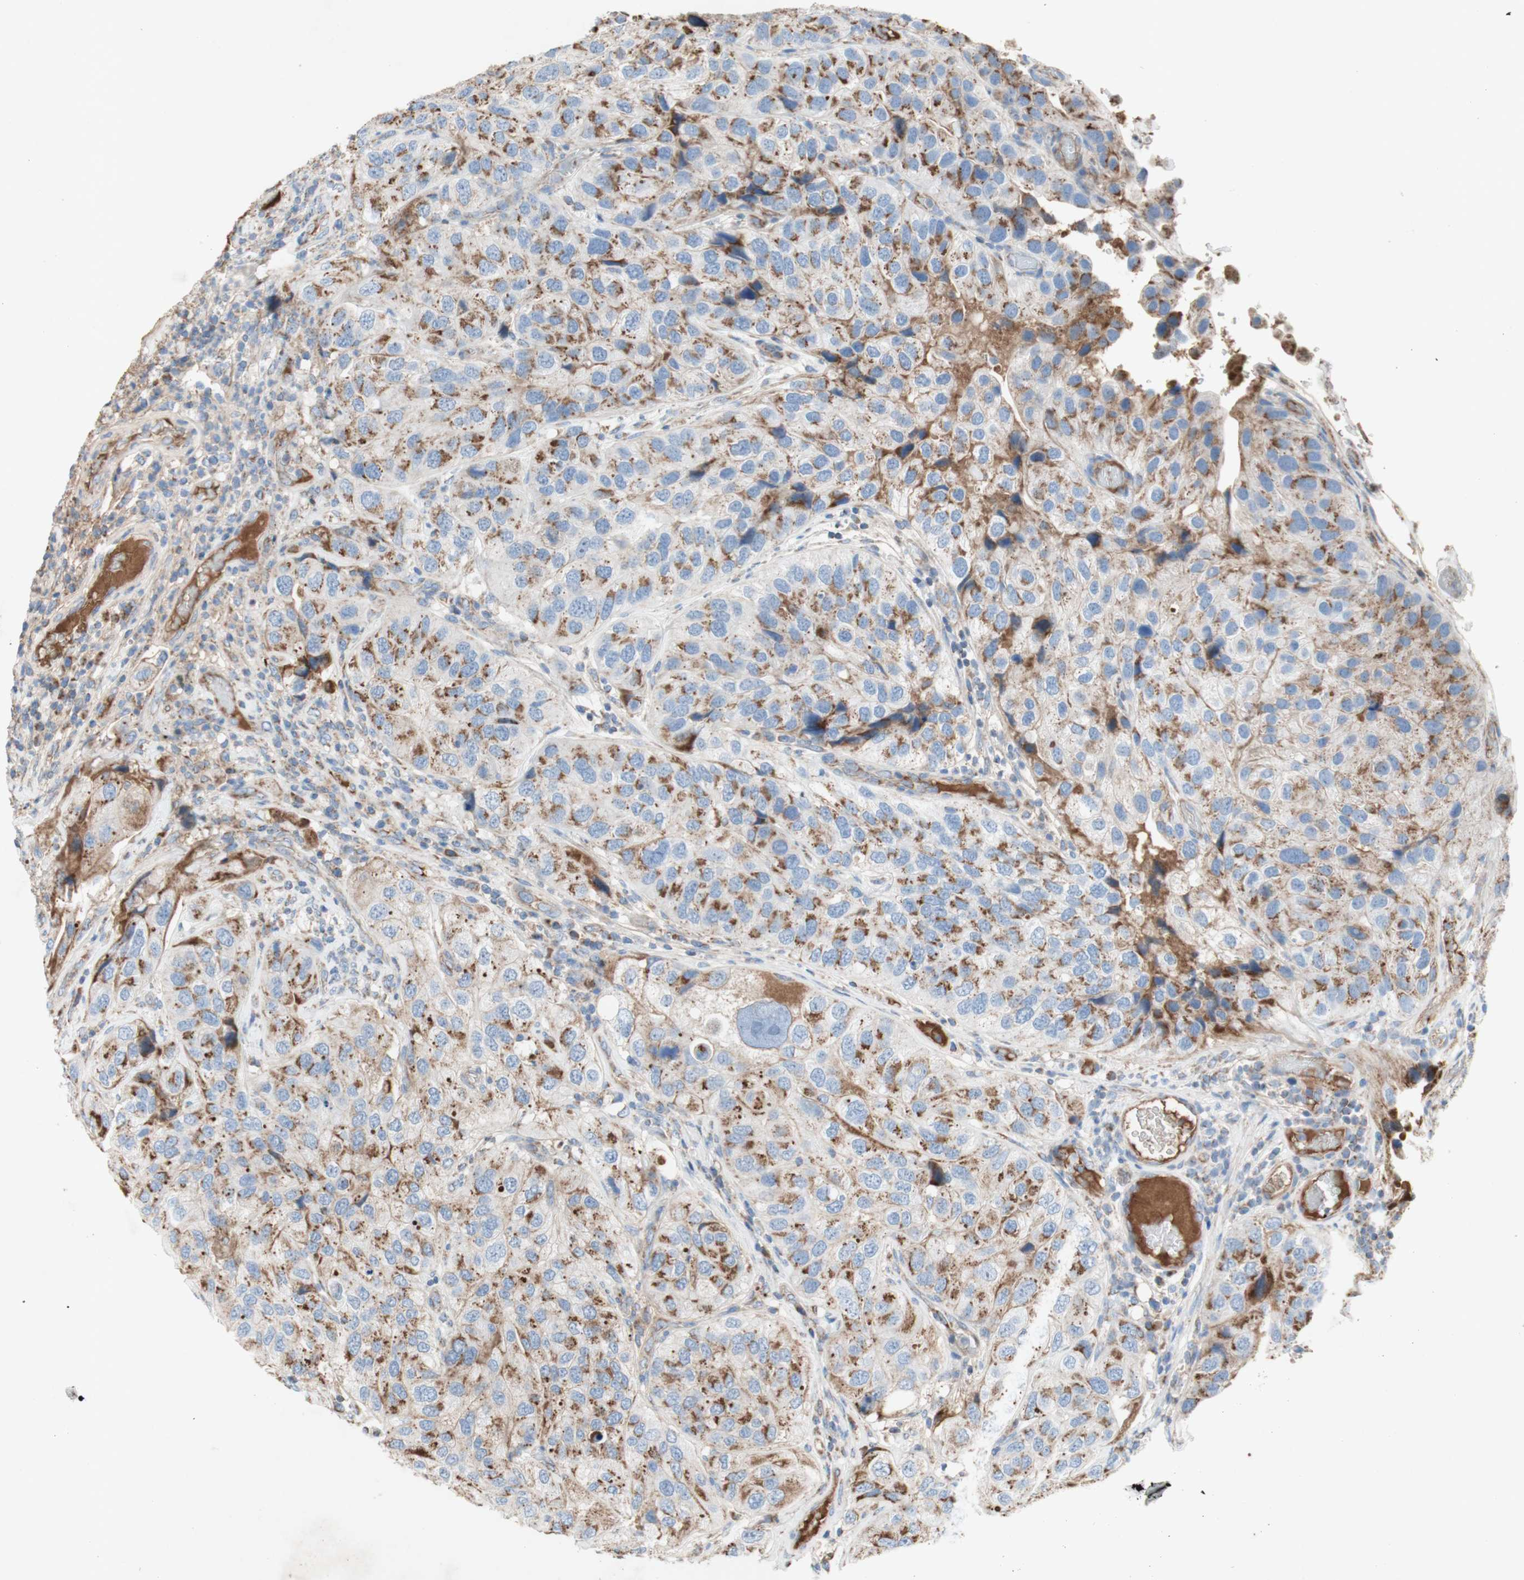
{"staining": {"intensity": "moderate", "quantity": ">75%", "location": "cytoplasmic/membranous"}, "tissue": "urothelial cancer", "cell_type": "Tumor cells", "image_type": "cancer", "snomed": [{"axis": "morphology", "description": "Urothelial carcinoma, High grade"}, {"axis": "topography", "description": "Urinary bladder"}], "caption": "This is a photomicrograph of immunohistochemistry staining of high-grade urothelial carcinoma, which shows moderate expression in the cytoplasmic/membranous of tumor cells.", "gene": "SDHB", "patient": {"sex": "female", "age": 64}}